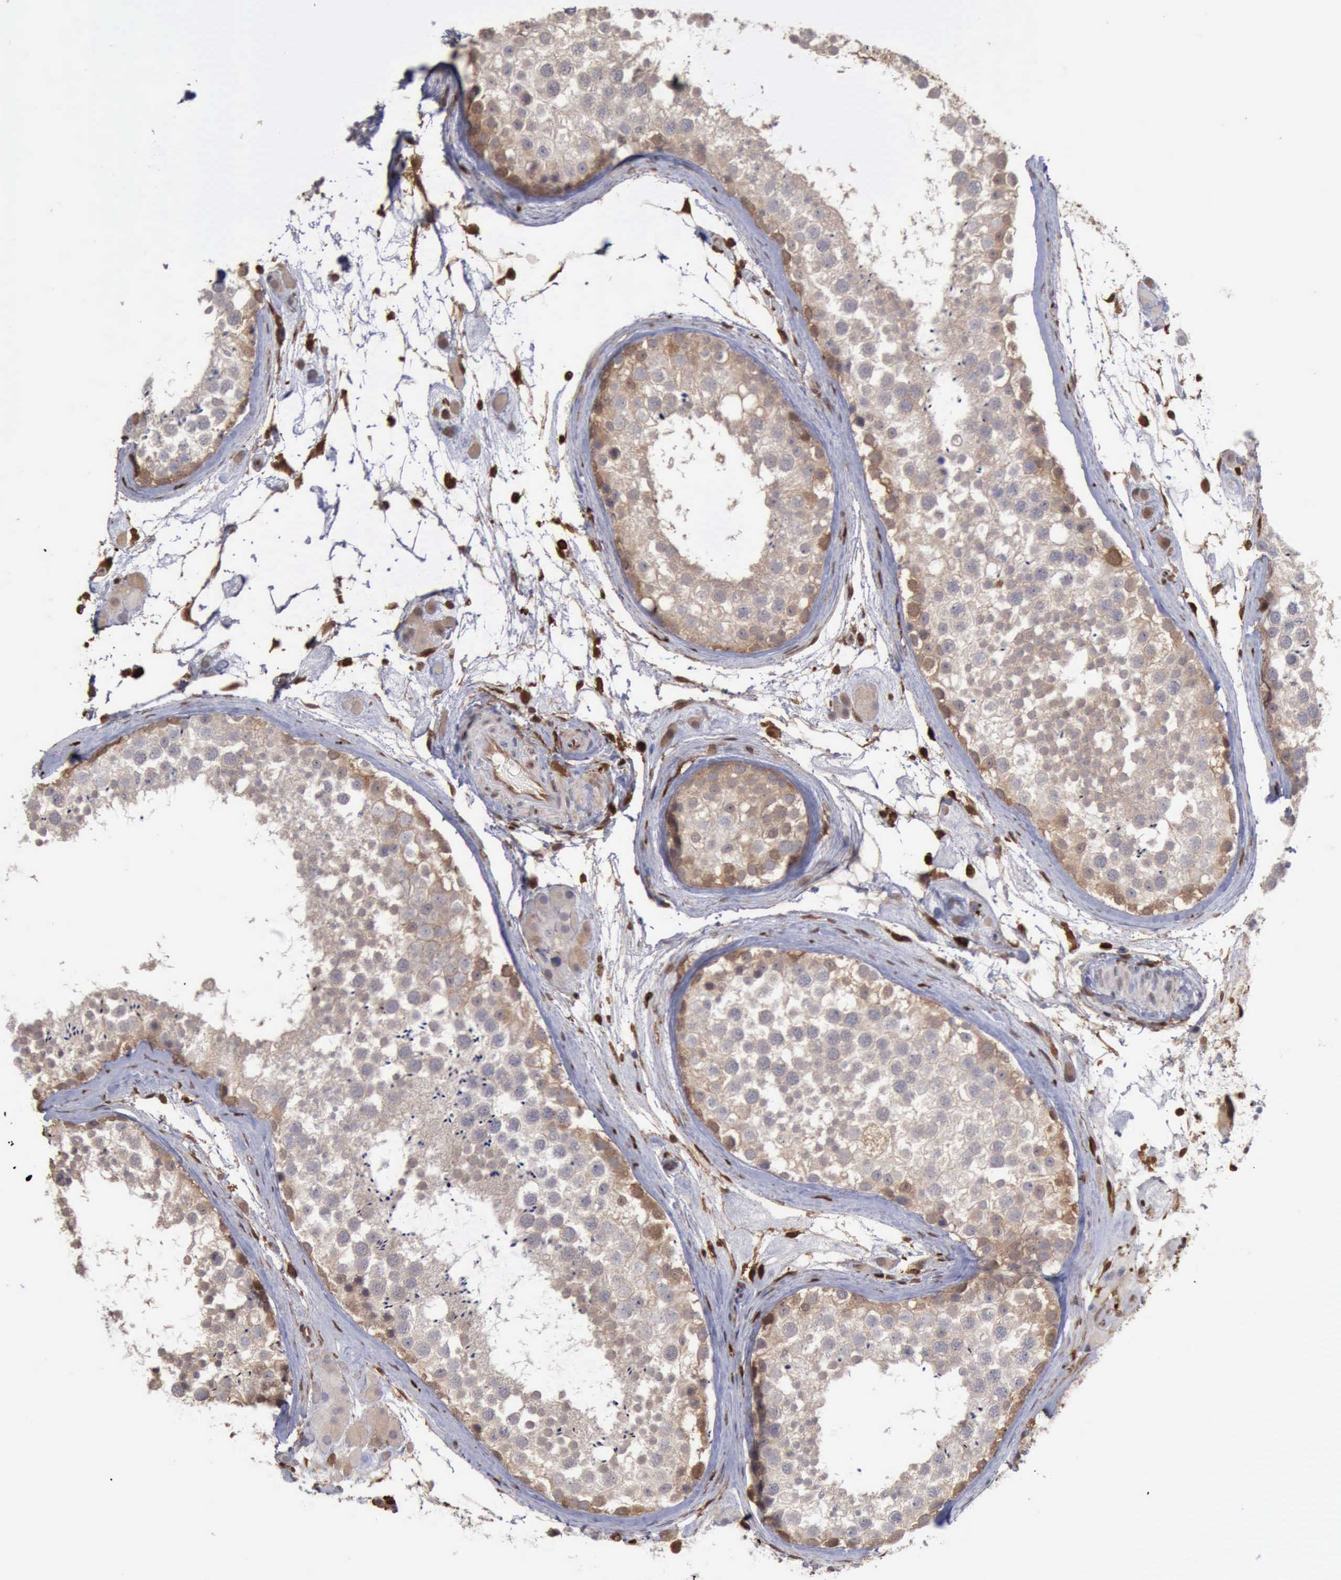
{"staining": {"intensity": "weak", "quantity": "25%-75%", "location": "cytoplasmic/membranous"}, "tissue": "testis", "cell_type": "Cells in seminiferous ducts", "image_type": "normal", "snomed": [{"axis": "morphology", "description": "Normal tissue, NOS"}, {"axis": "topography", "description": "Testis"}], "caption": "The micrograph reveals a brown stain indicating the presence of a protein in the cytoplasmic/membranous of cells in seminiferous ducts in testis.", "gene": "STAT1", "patient": {"sex": "male", "age": 46}}